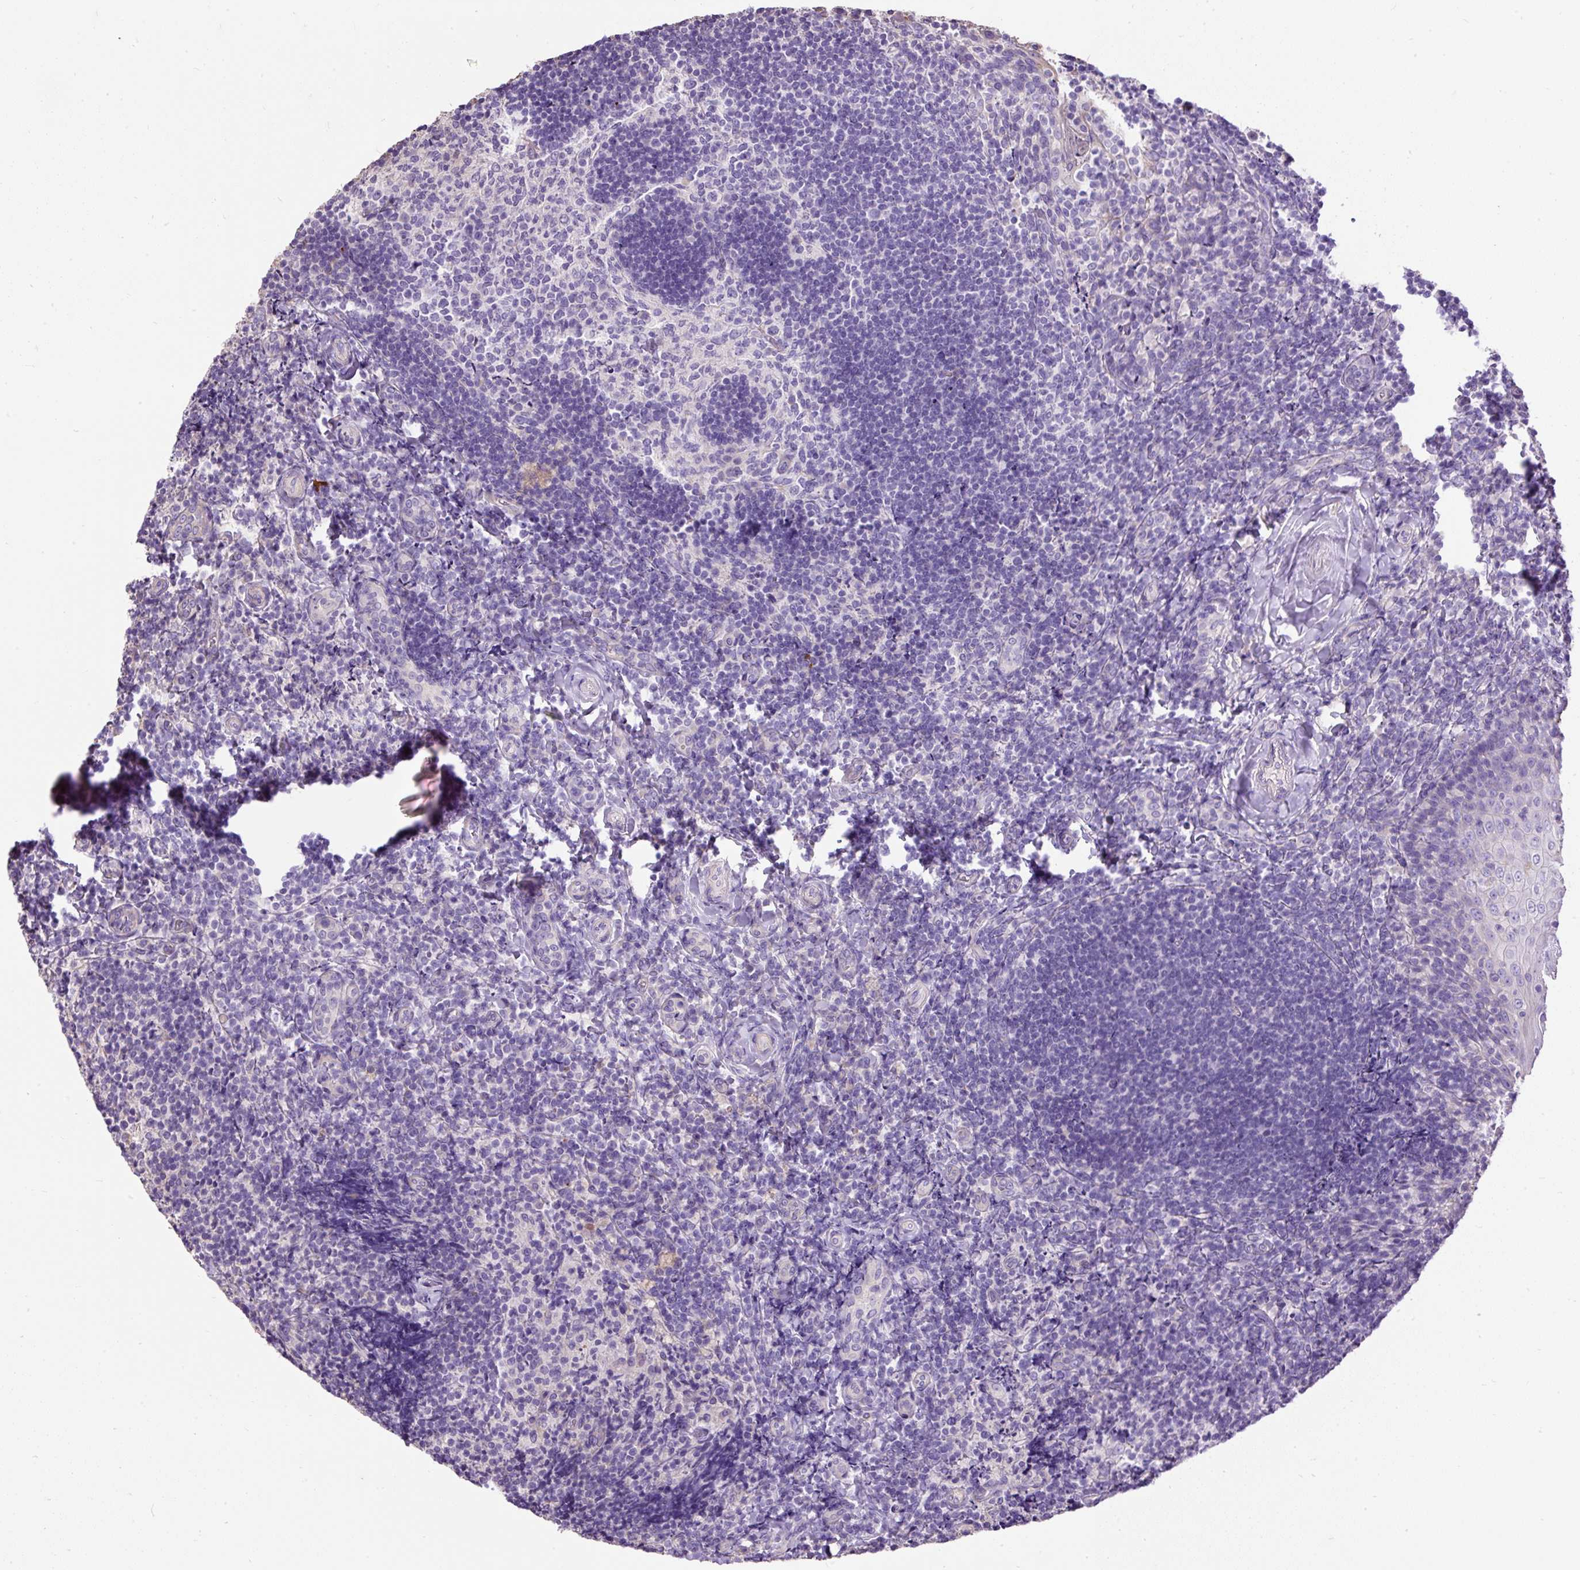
{"staining": {"intensity": "negative", "quantity": "none", "location": "none"}, "tissue": "tonsil", "cell_type": "Germinal center cells", "image_type": "normal", "snomed": [{"axis": "morphology", "description": "Normal tissue, NOS"}, {"axis": "topography", "description": "Tonsil"}], "caption": "Human tonsil stained for a protein using IHC shows no expression in germinal center cells.", "gene": "PDIA2", "patient": {"sex": "female", "age": 10}}